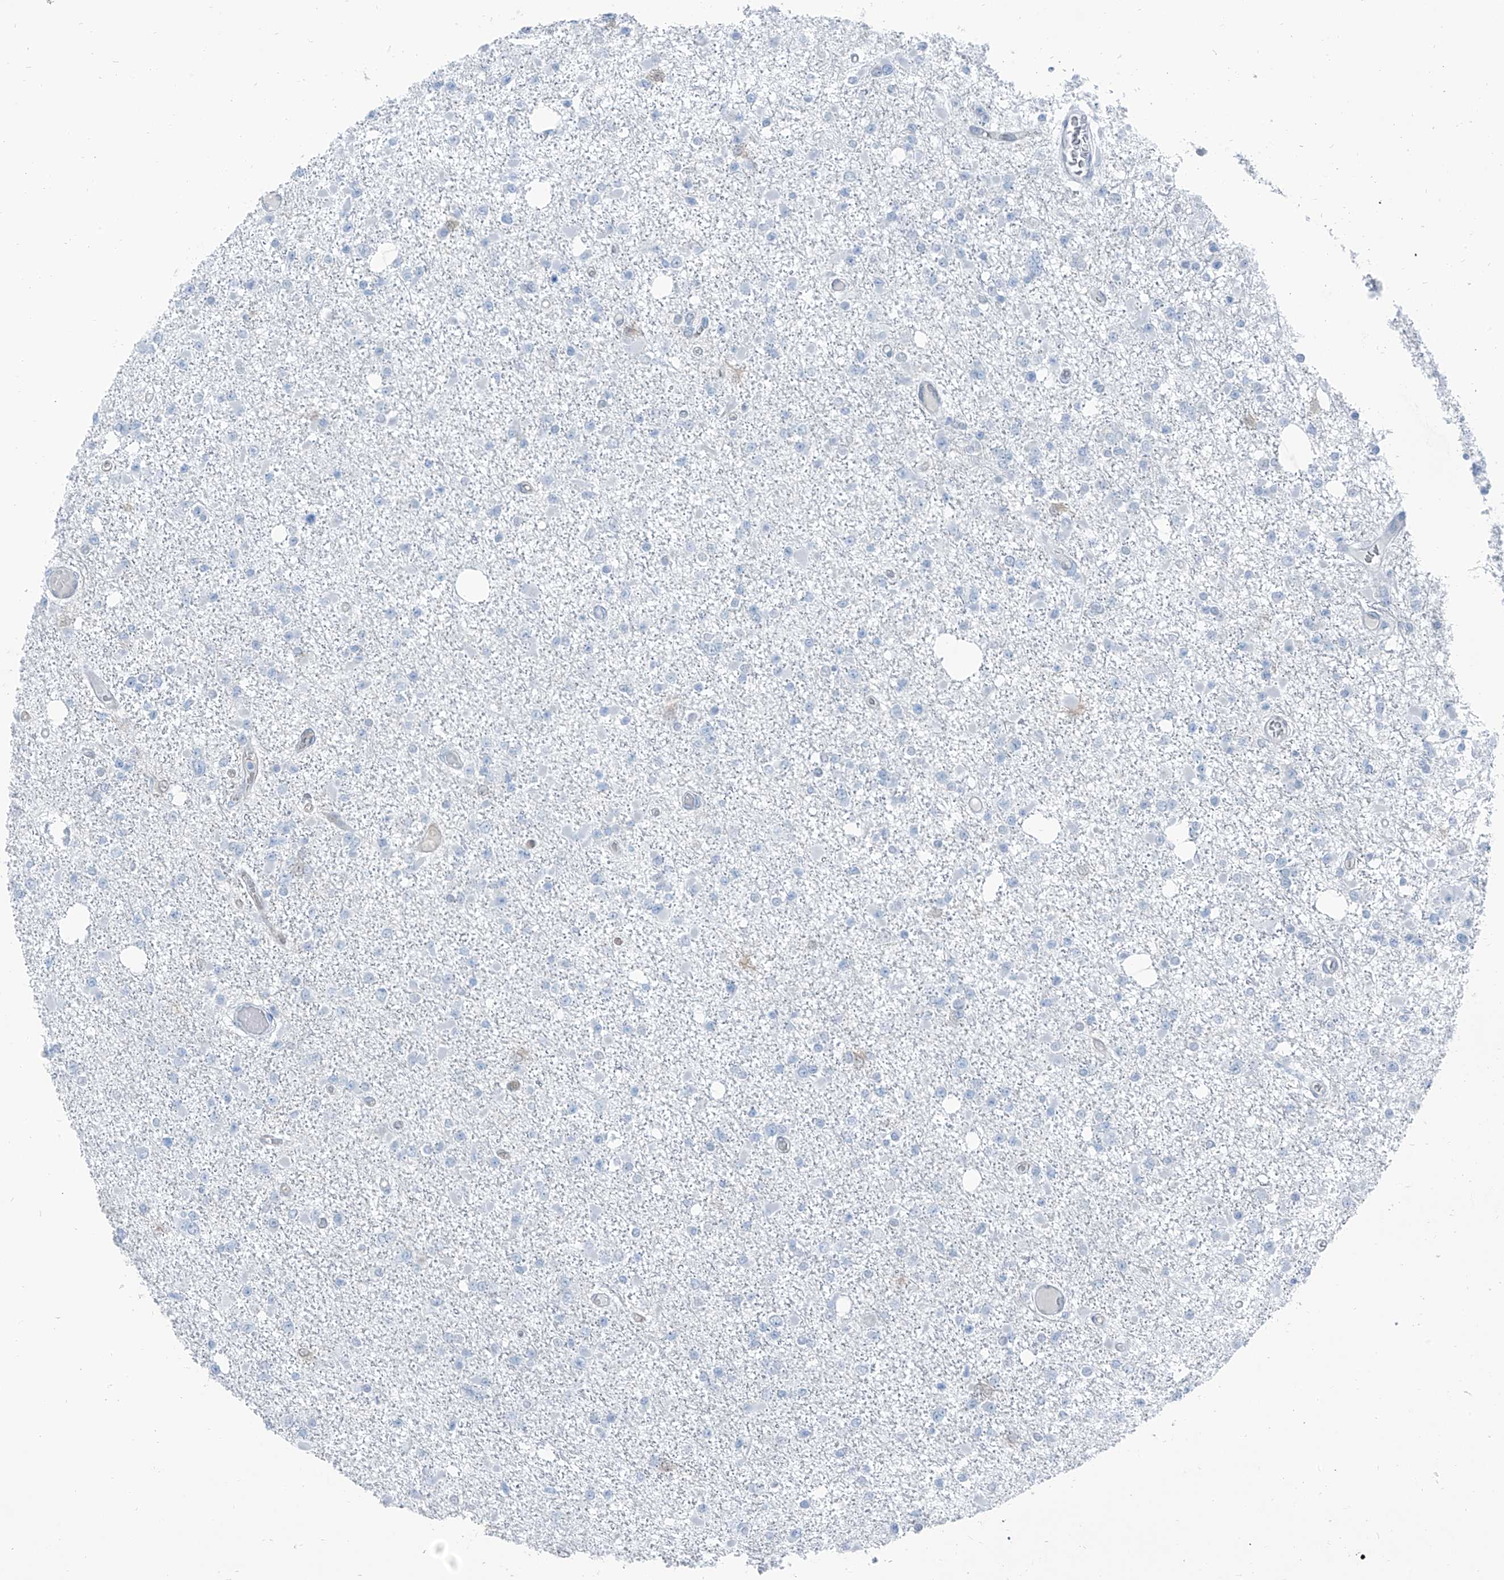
{"staining": {"intensity": "negative", "quantity": "none", "location": "none"}, "tissue": "glioma", "cell_type": "Tumor cells", "image_type": "cancer", "snomed": [{"axis": "morphology", "description": "Glioma, malignant, Low grade"}, {"axis": "topography", "description": "Brain"}], "caption": "This is an immunohistochemistry image of human malignant low-grade glioma. There is no positivity in tumor cells.", "gene": "RGN", "patient": {"sex": "female", "age": 22}}